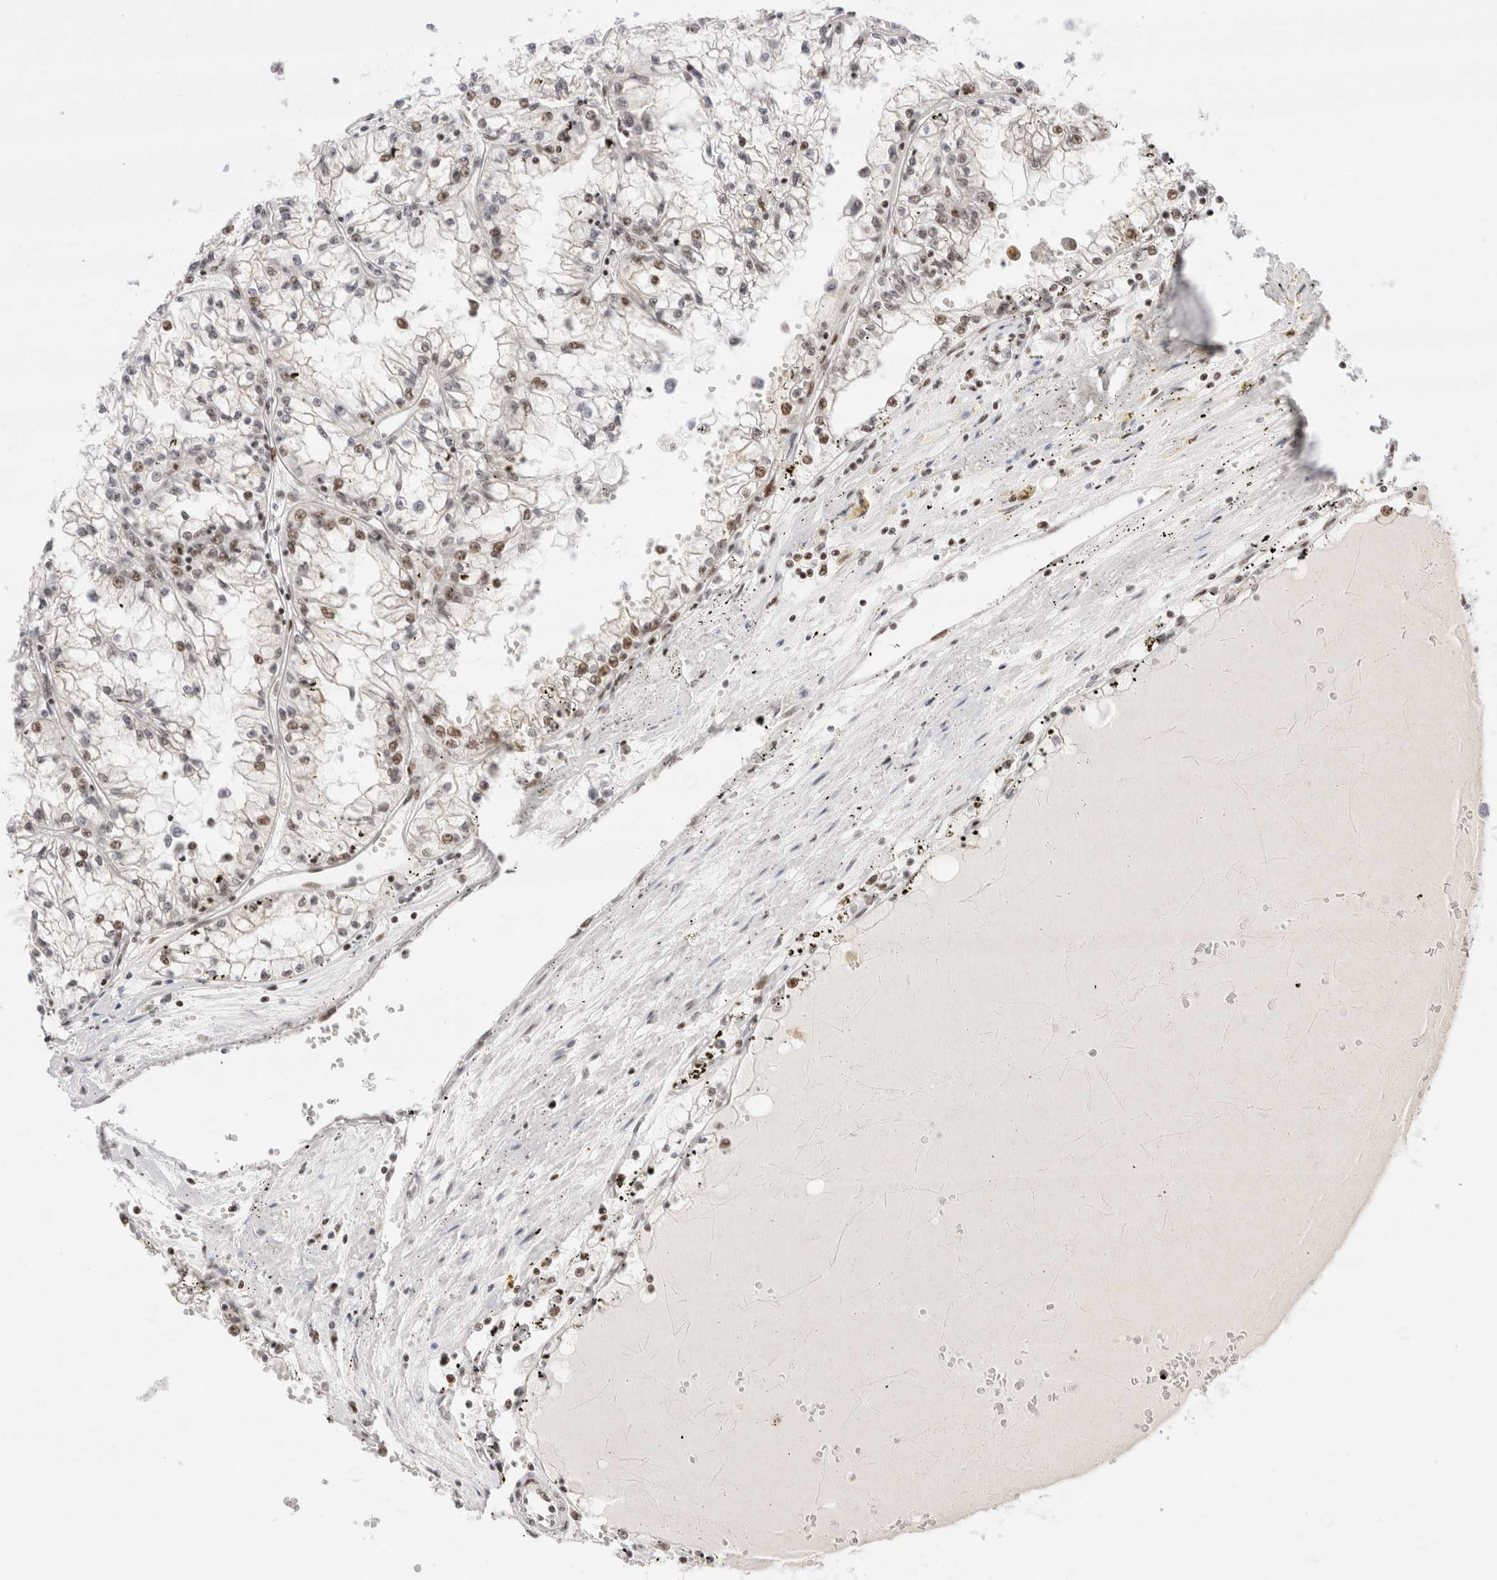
{"staining": {"intensity": "weak", "quantity": "25%-75%", "location": "nuclear"}, "tissue": "renal cancer", "cell_type": "Tumor cells", "image_type": "cancer", "snomed": [{"axis": "morphology", "description": "Adenocarcinoma, NOS"}, {"axis": "topography", "description": "Kidney"}], "caption": "IHC (DAB) staining of human adenocarcinoma (renal) reveals weak nuclear protein positivity in approximately 25%-75% of tumor cells. Nuclei are stained in blue.", "gene": "ZNF282", "patient": {"sex": "male", "age": 56}}